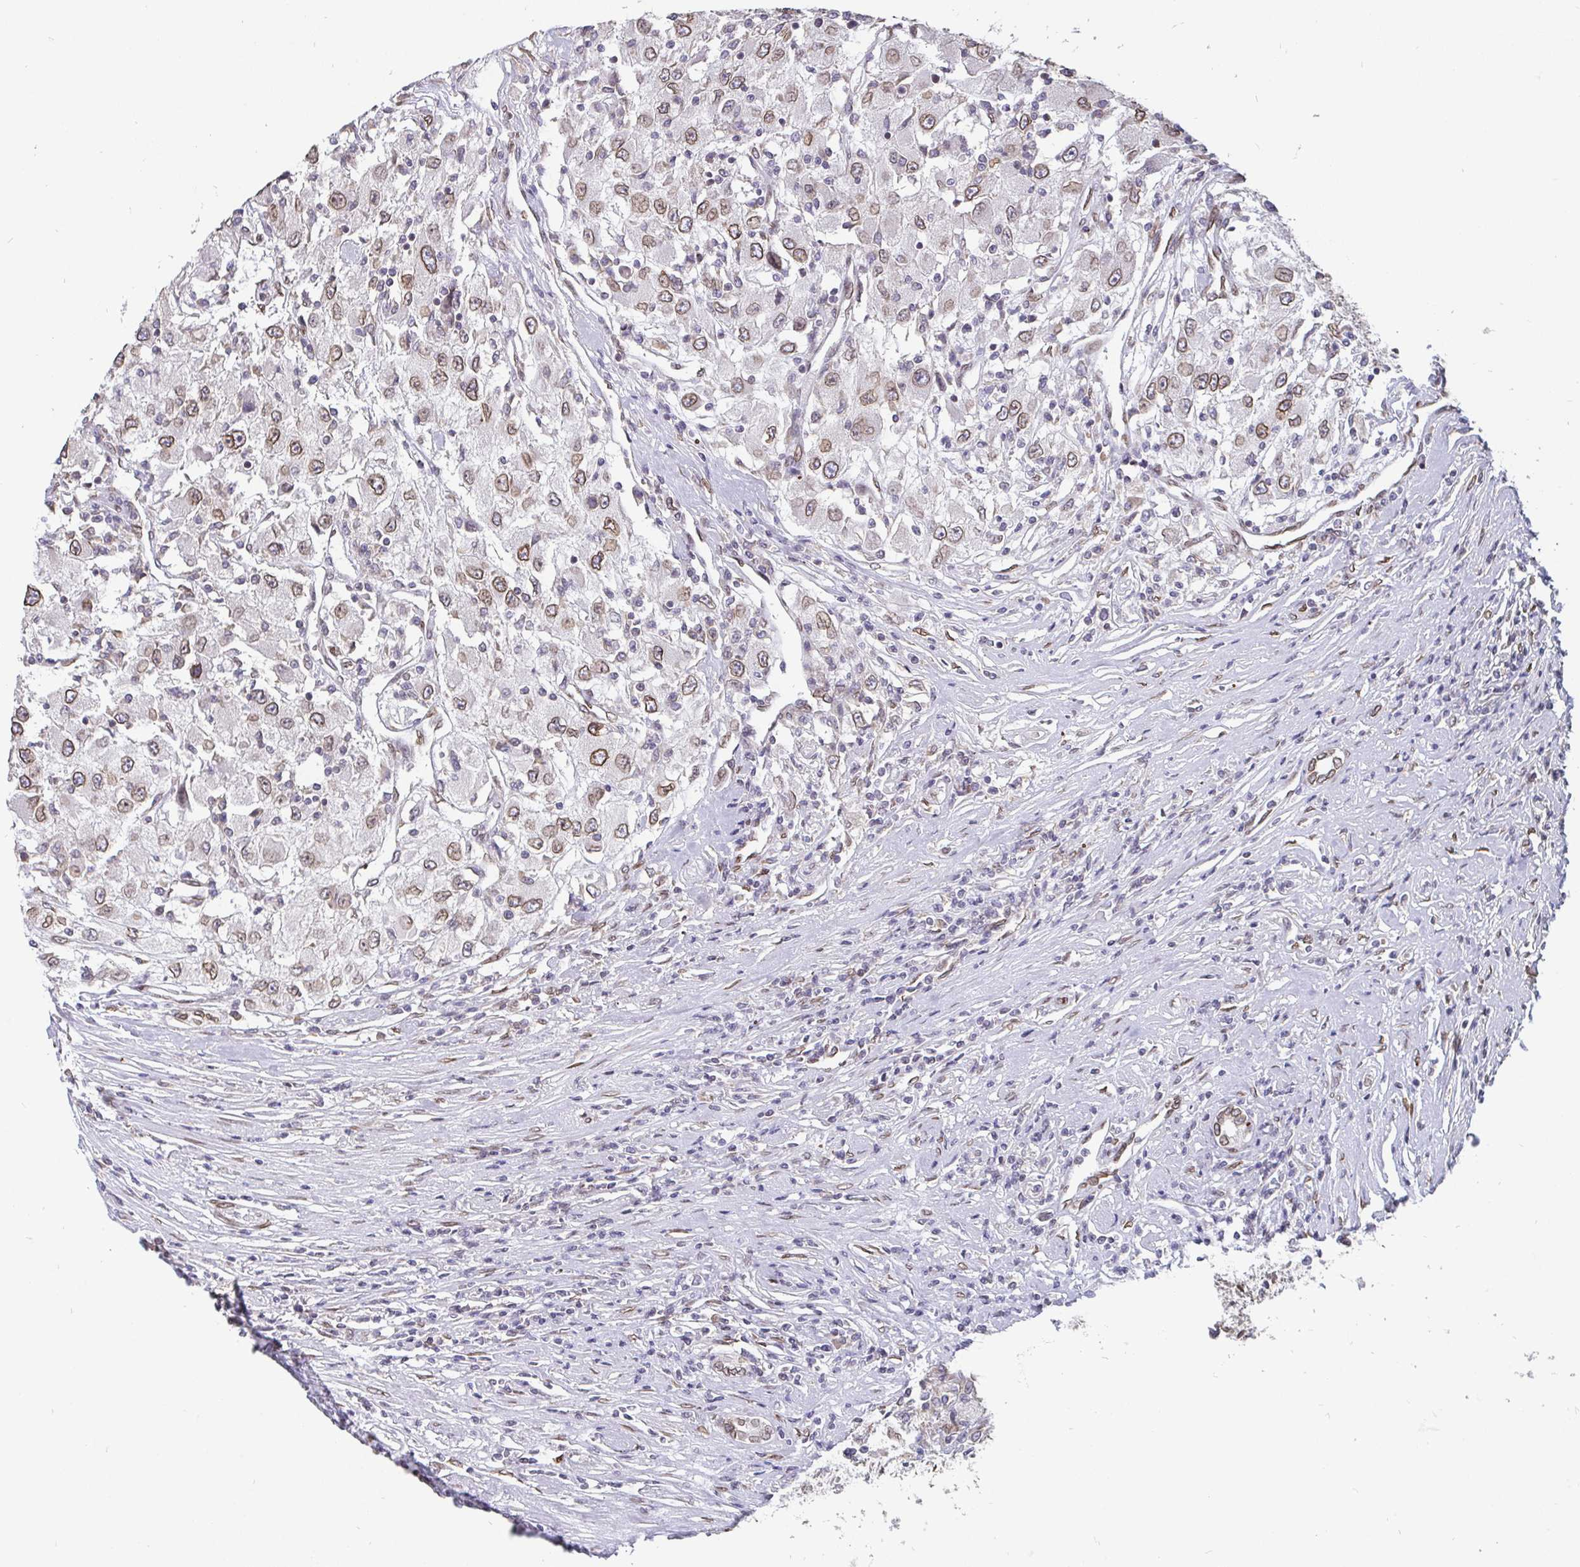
{"staining": {"intensity": "weak", "quantity": "25%-75%", "location": "cytoplasmic/membranous,nuclear"}, "tissue": "renal cancer", "cell_type": "Tumor cells", "image_type": "cancer", "snomed": [{"axis": "morphology", "description": "Adenocarcinoma, NOS"}, {"axis": "topography", "description": "Kidney"}], "caption": "Renal cancer stained with DAB immunohistochemistry shows low levels of weak cytoplasmic/membranous and nuclear positivity in about 25%-75% of tumor cells.", "gene": "EMD", "patient": {"sex": "female", "age": 67}}